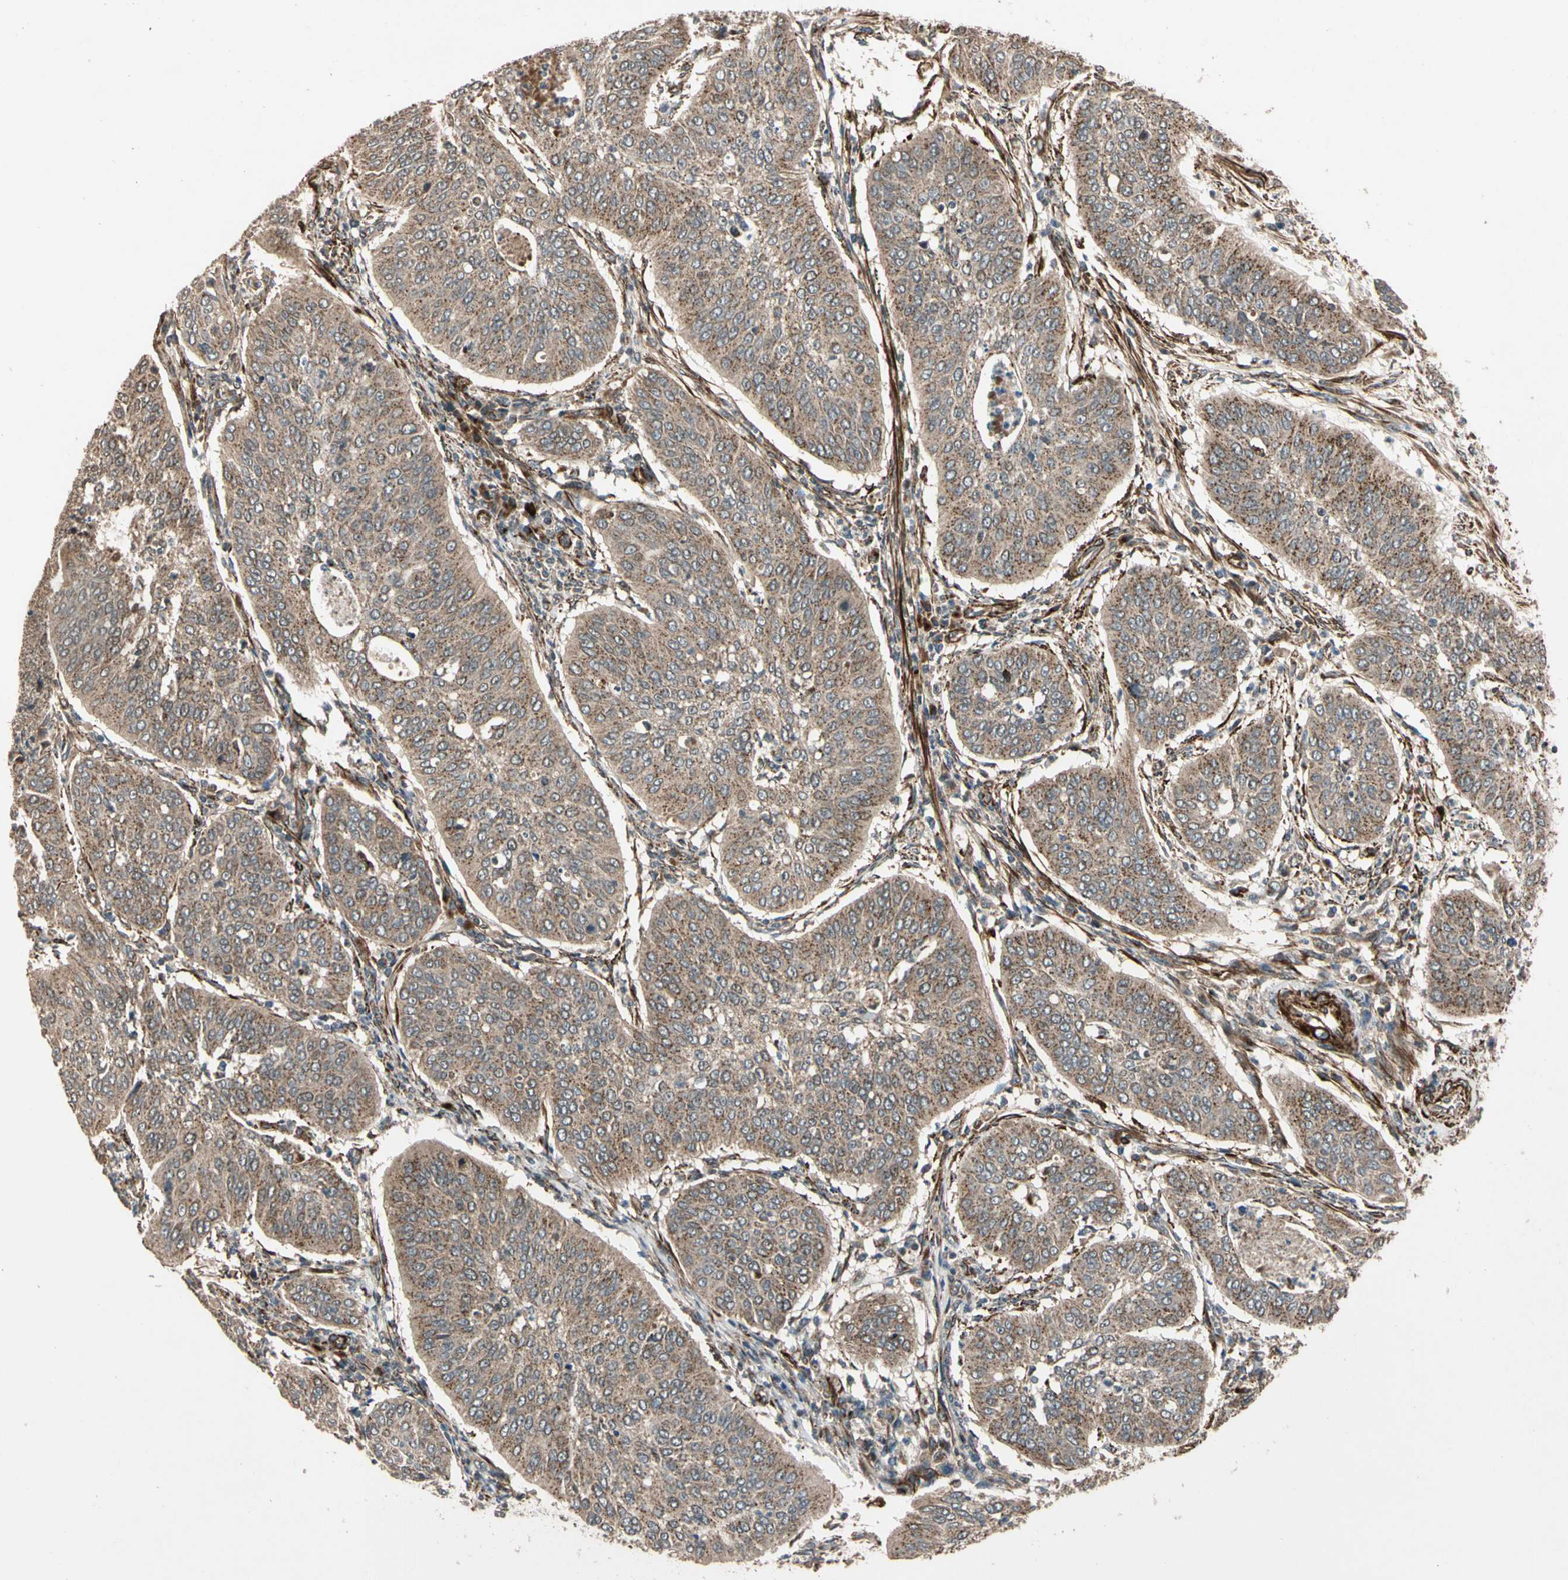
{"staining": {"intensity": "weak", "quantity": ">75%", "location": "cytoplasmic/membranous"}, "tissue": "cervical cancer", "cell_type": "Tumor cells", "image_type": "cancer", "snomed": [{"axis": "morphology", "description": "Normal tissue, NOS"}, {"axis": "morphology", "description": "Squamous cell carcinoma, NOS"}, {"axis": "topography", "description": "Cervix"}], "caption": "The photomicrograph demonstrates a brown stain indicating the presence of a protein in the cytoplasmic/membranous of tumor cells in squamous cell carcinoma (cervical).", "gene": "GCK", "patient": {"sex": "female", "age": 39}}